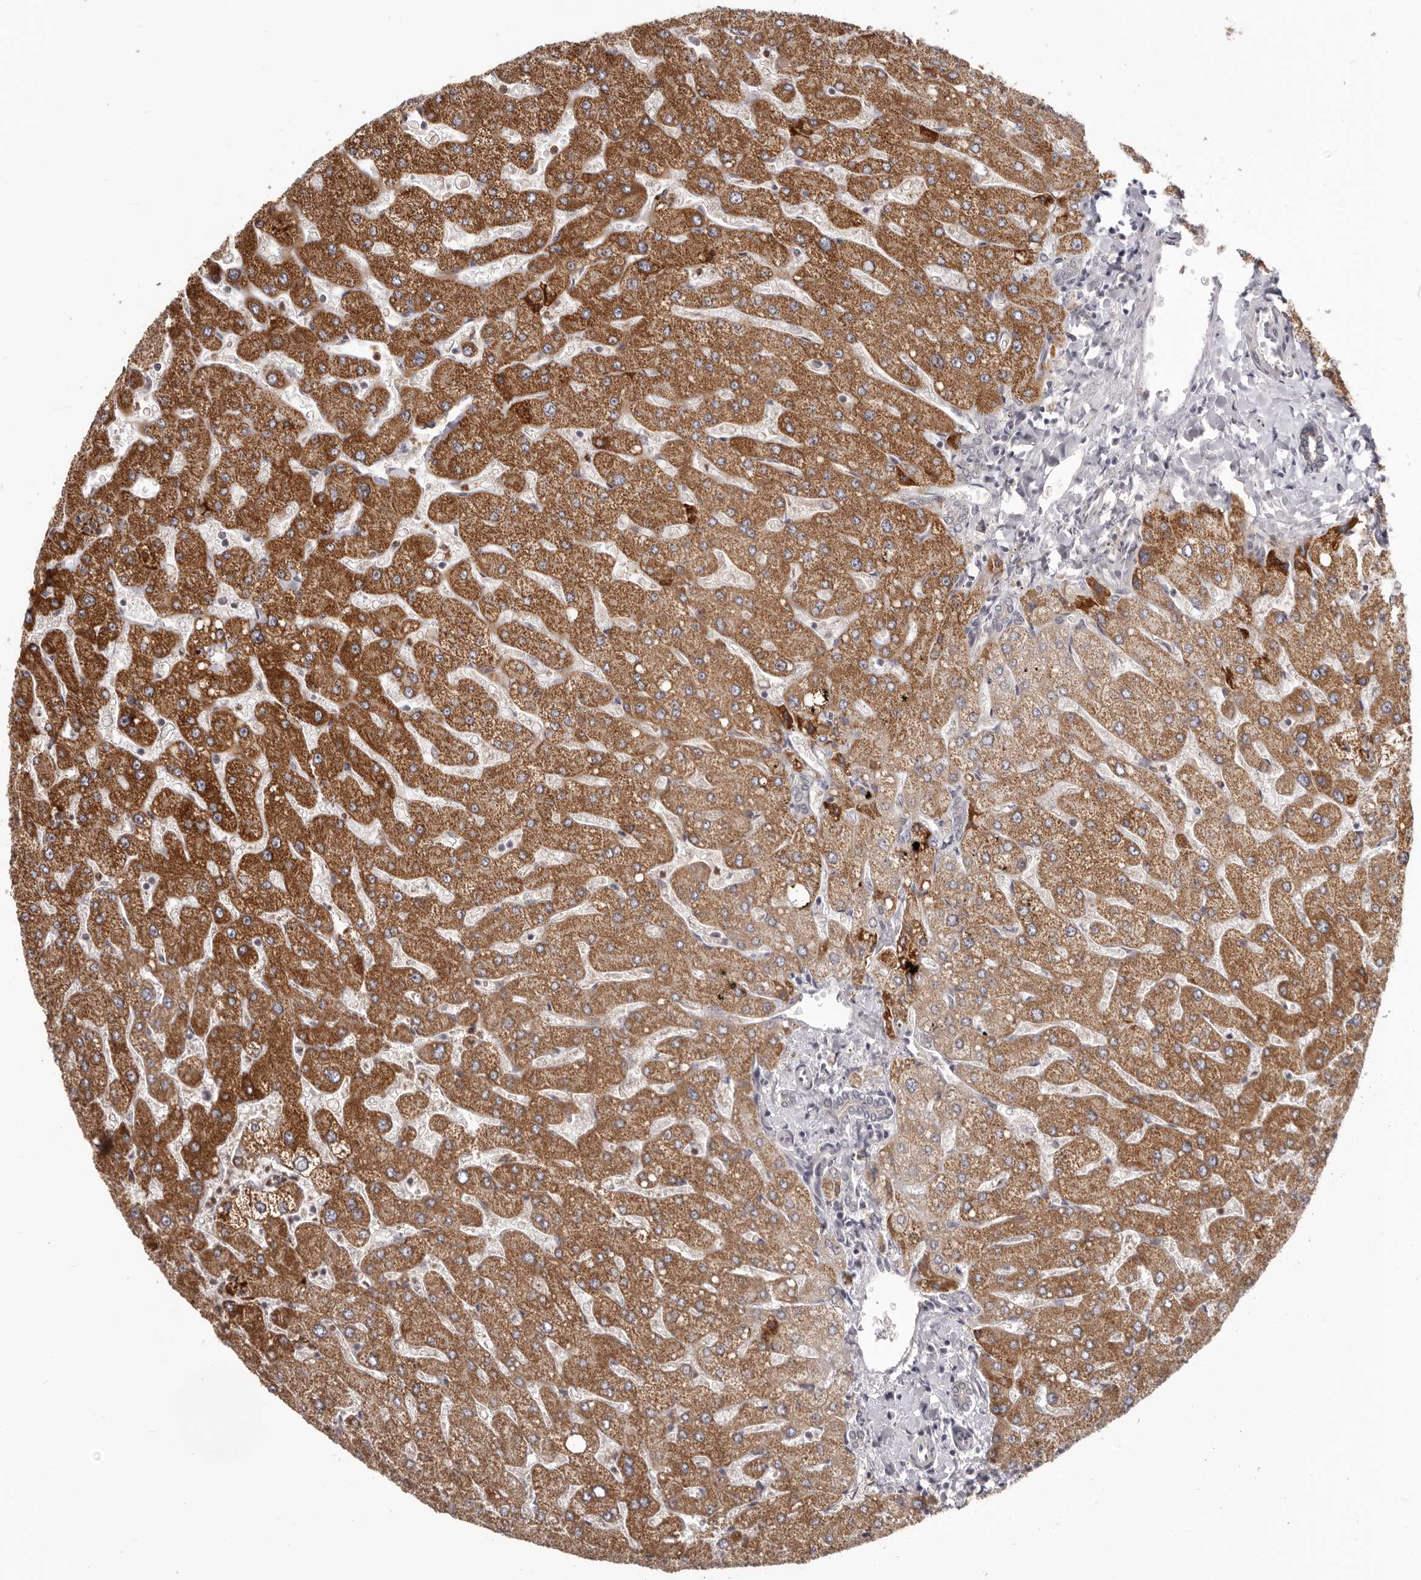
{"staining": {"intensity": "negative", "quantity": "none", "location": "none"}, "tissue": "liver", "cell_type": "Cholangiocytes", "image_type": "normal", "snomed": [{"axis": "morphology", "description": "Normal tissue, NOS"}, {"axis": "topography", "description": "Liver"}], "caption": "Immunohistochemistry image of benign liver: human liver stained with DAB (3,3'-diaminobenzidine) displays no significant protein staining in cholangiocytes. (DAB IHC with hematoxylin counter stain).", "gene": "RNF2", "patient": {"sex": "male", "age": 55}}